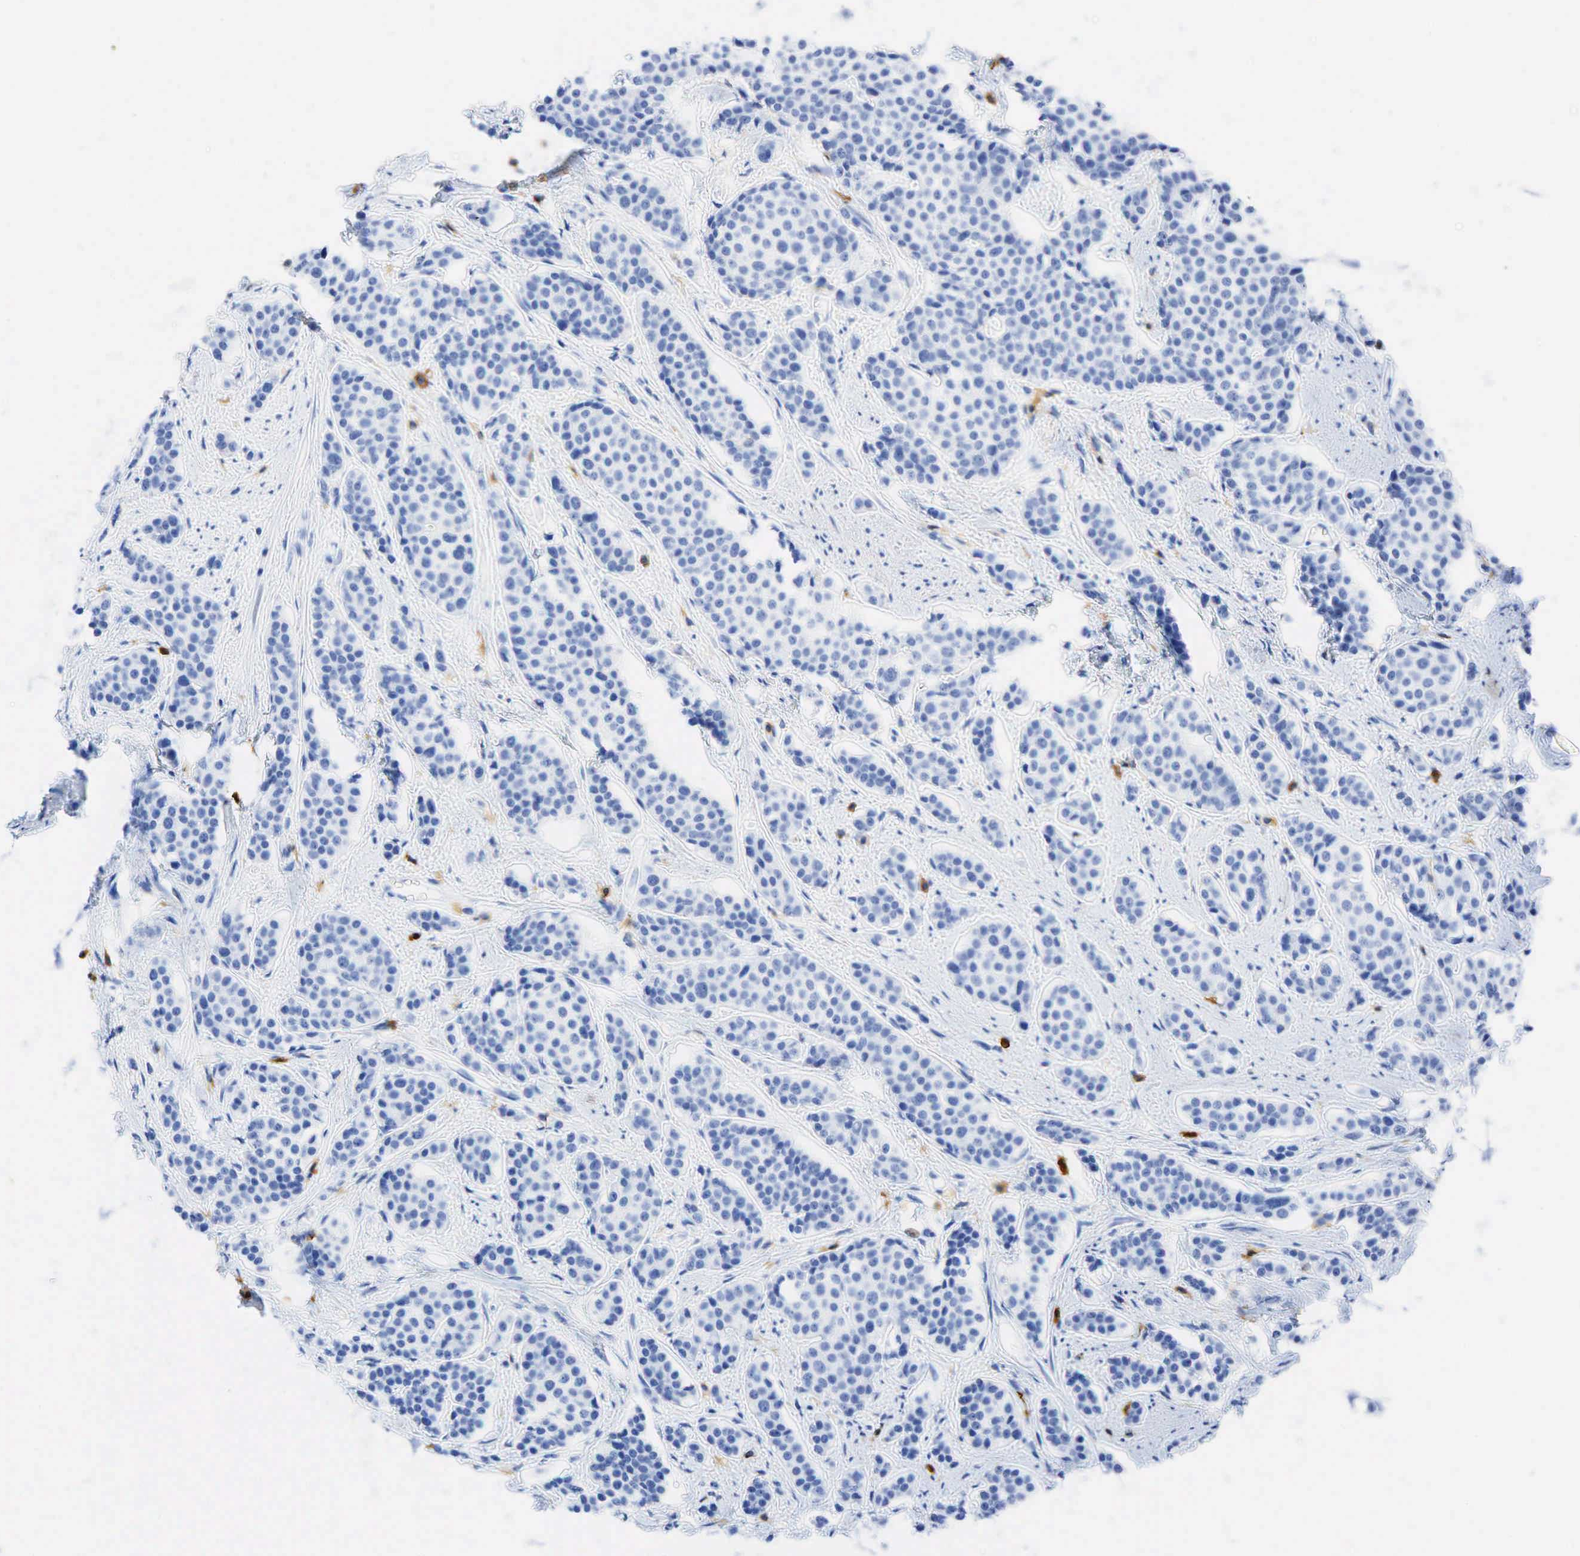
{"staining": {"intensity": "negative", "quantity": "none", "location": "none"}, "tissue": "carcinoid", "cell_type": "Tumor cells", "image_type": "cancer", "snomed": [{"axis": "morphology", "description": "Carcinoid, malignant, NOS"}, {"axis": "topography", "description": "Small intestine"}], "caption": "A high-resolution histopathology image shows immunohistochemistry staining of carcinoid (malignant), which exhibits no significant staining in tumor cells. The staining was performed using DAB to visualize the protein expression in brown, while the nuclei were stained in blue with hematoxylin (Magnification: 20x).", "gene": "PTPRC", "patient": {"sex": "male", "age": 60}}